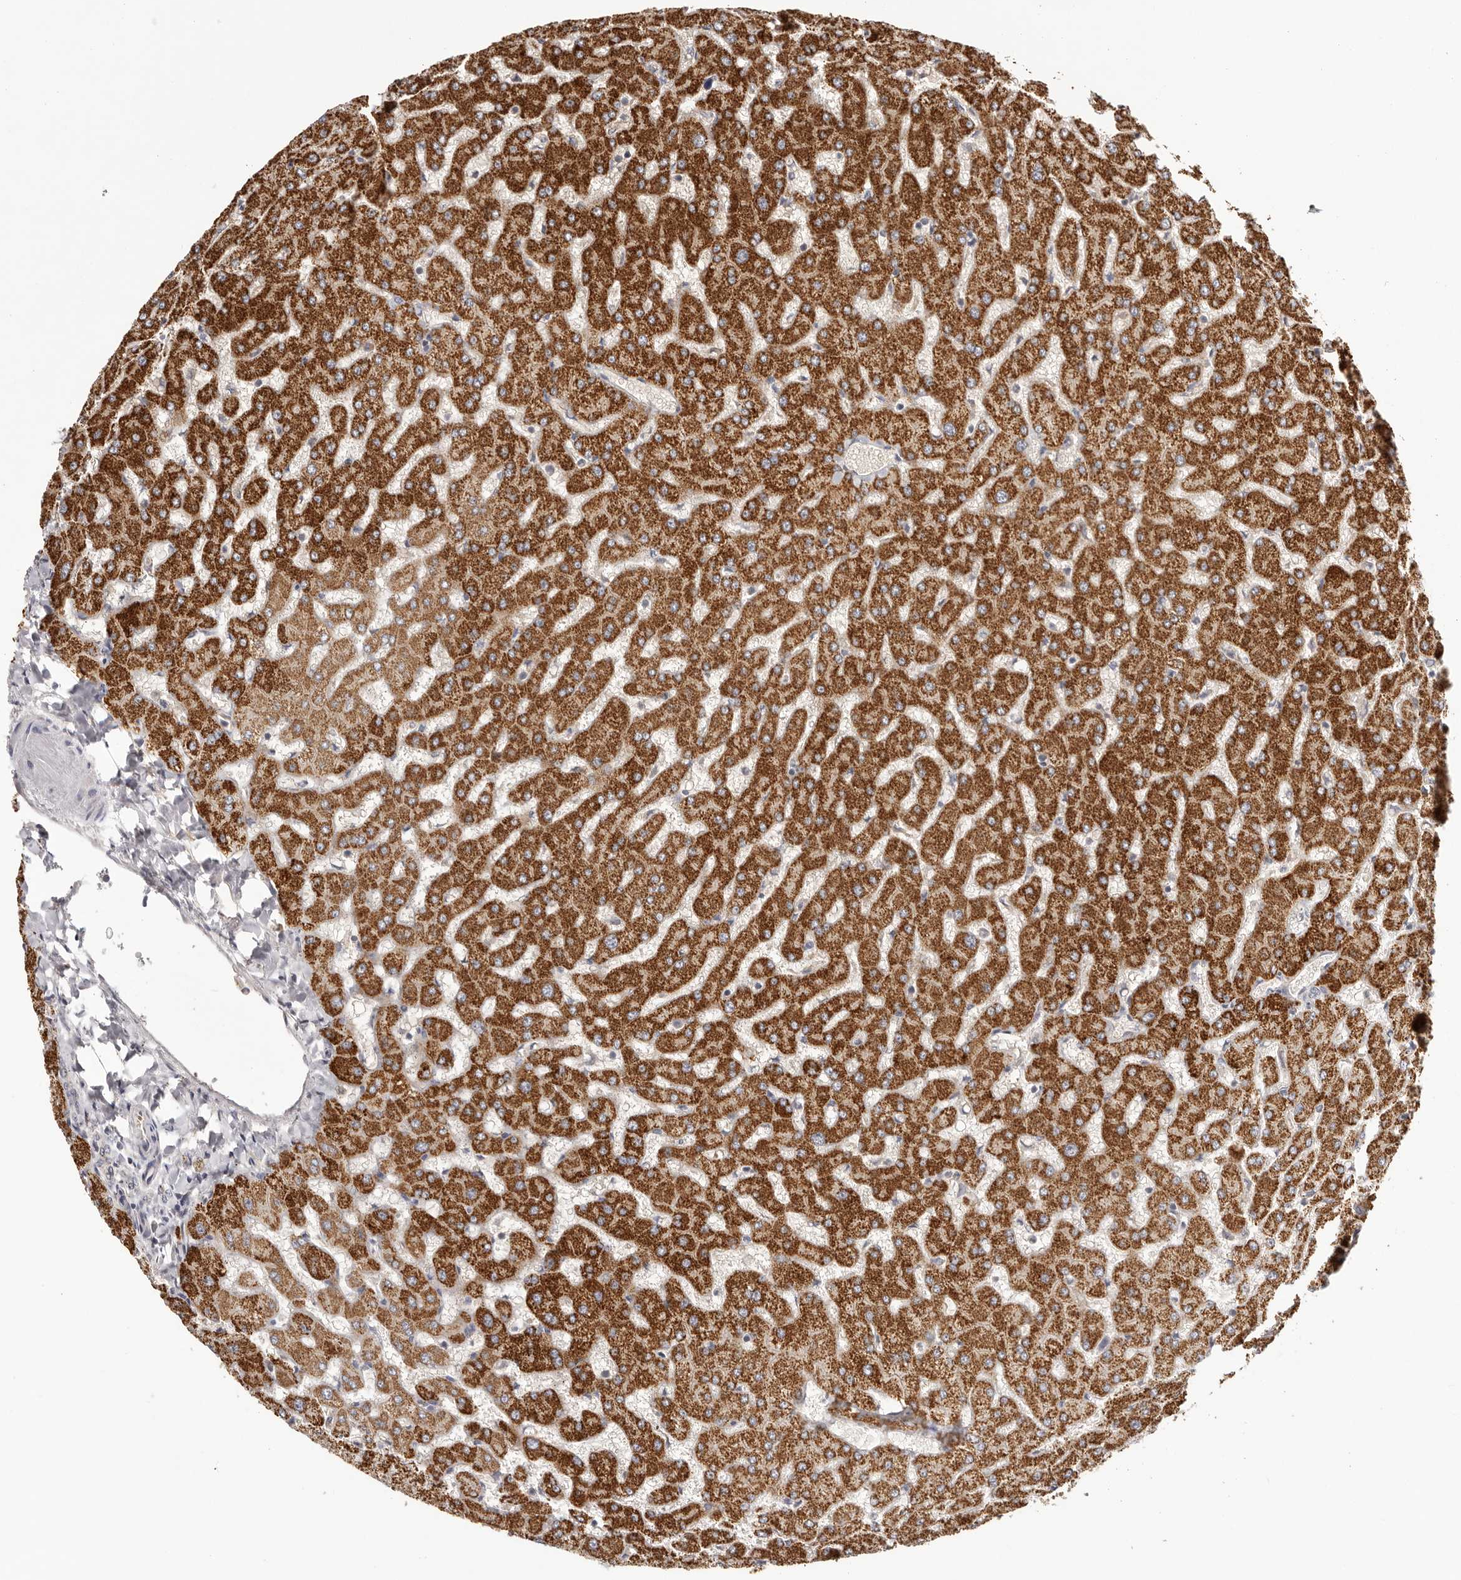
{"staining": {"intensity": "negative", "quantity": "none", "location": "none"}, "tissue": "liver", "cell_type": "Cholangiocytes", "image_type": "normal", "snomed": [{"axis": "morphology", "description": "Normal tissue, NOS"}, {"axis": "topography", "description": "Liver"}], "caption": "Cholangiocytes are negative for brown protein staining in unremarkable liver. (DAB immunohistochemistry (IHC), high magnification).", "gene": "UBR2", "patient": {"sex": "female", "age": 63}}